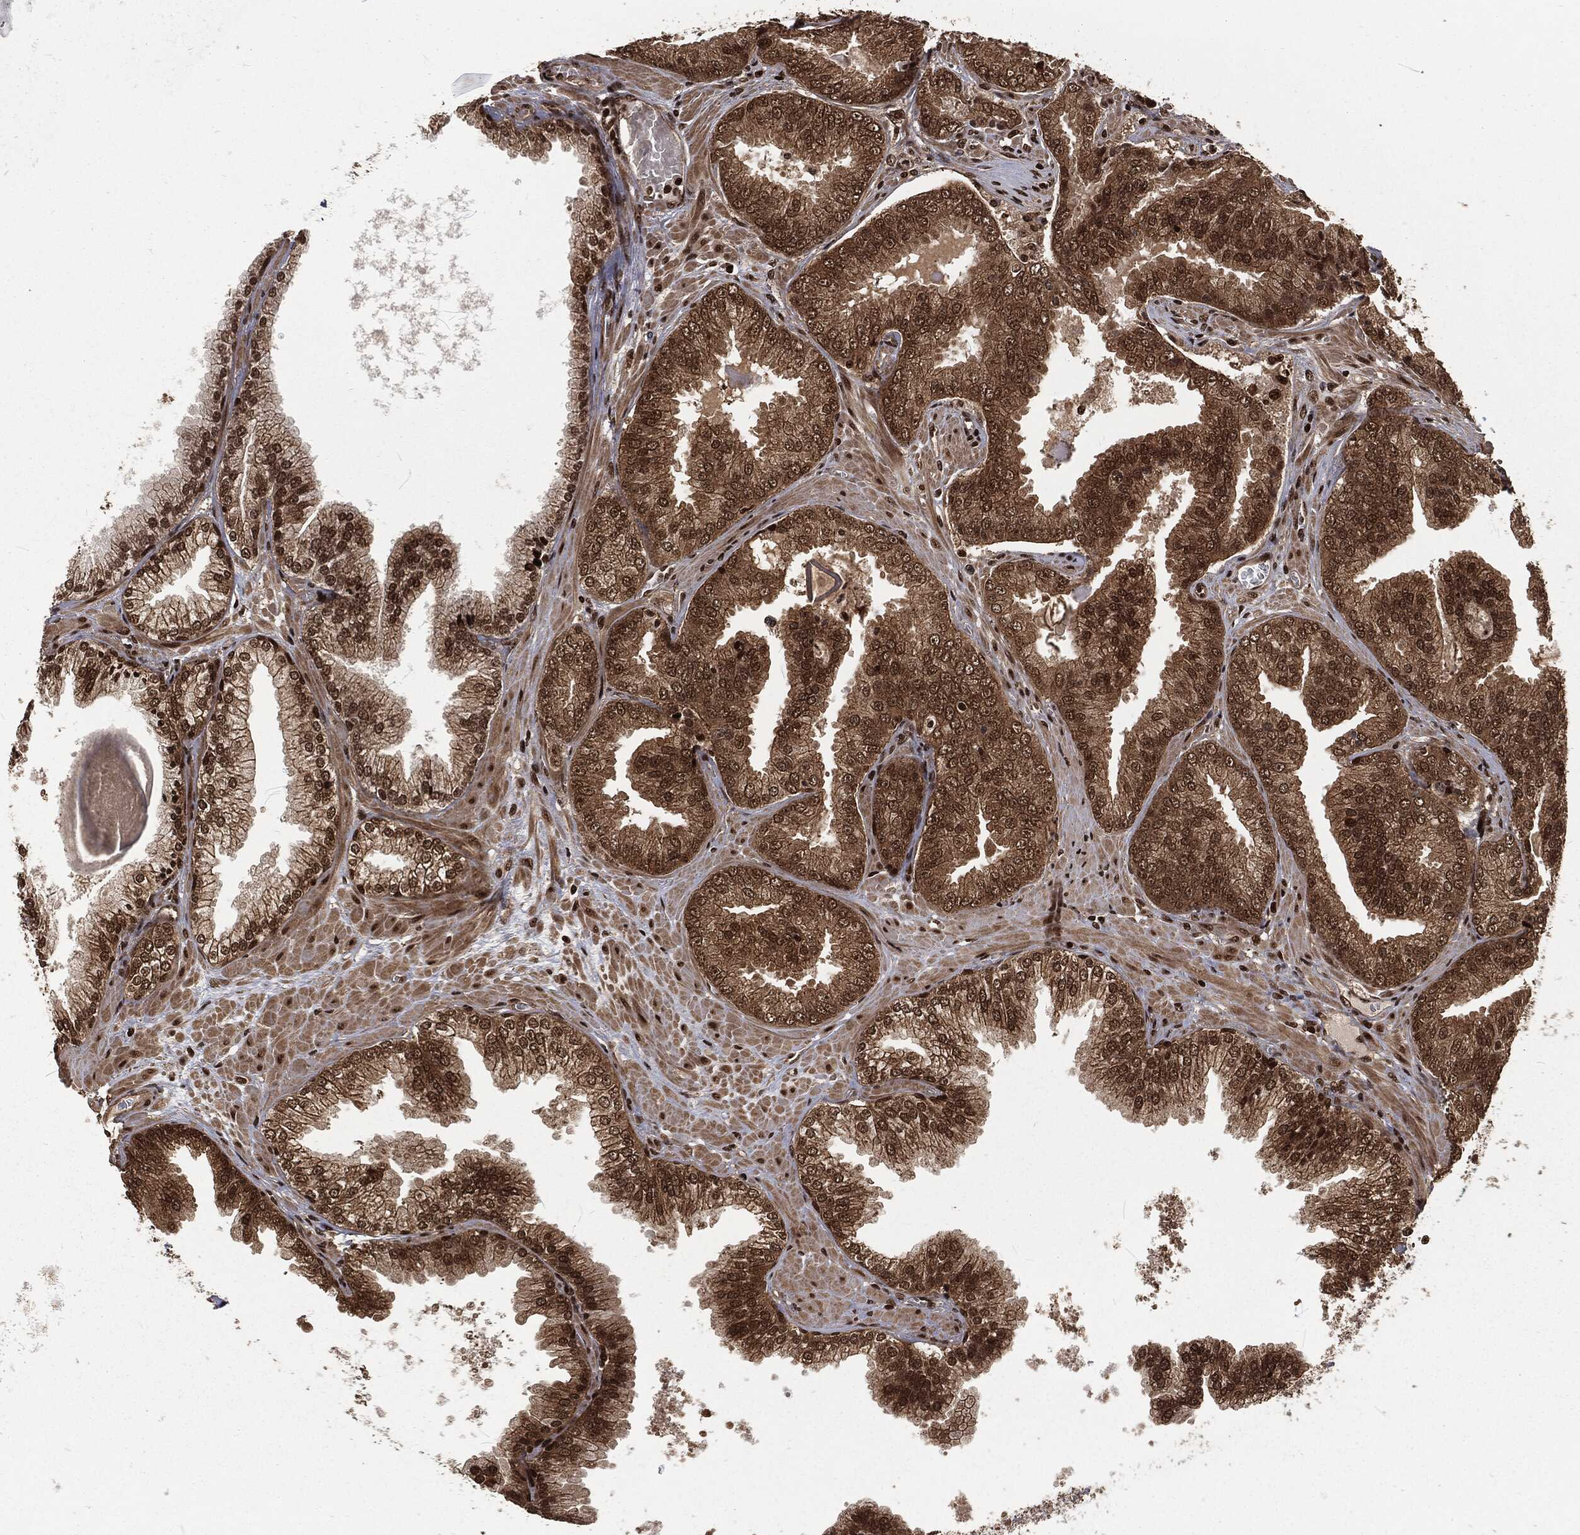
{"staining": {"intensity": "strong", "quantity": "25%-75%", "location": "nuclear"}, "tissue": "prostate cancer", "cell_type": "Tumor cells", "image_type": "cancer", "snomed": [{"axis": "morphology", "description": "Adenocarcinoma, Low grade"}, {"axis": "topography", "description": "Prostate"}], "caption": "Immunohistochemical staining of adenocarcinoma (low-grade) (prostate) exhibits high levels of strong nuclear protein positivity in about 25%-75% of tumor cells.", "gene": "NGRN", "patient": {"sex": "male", "age": 72}}